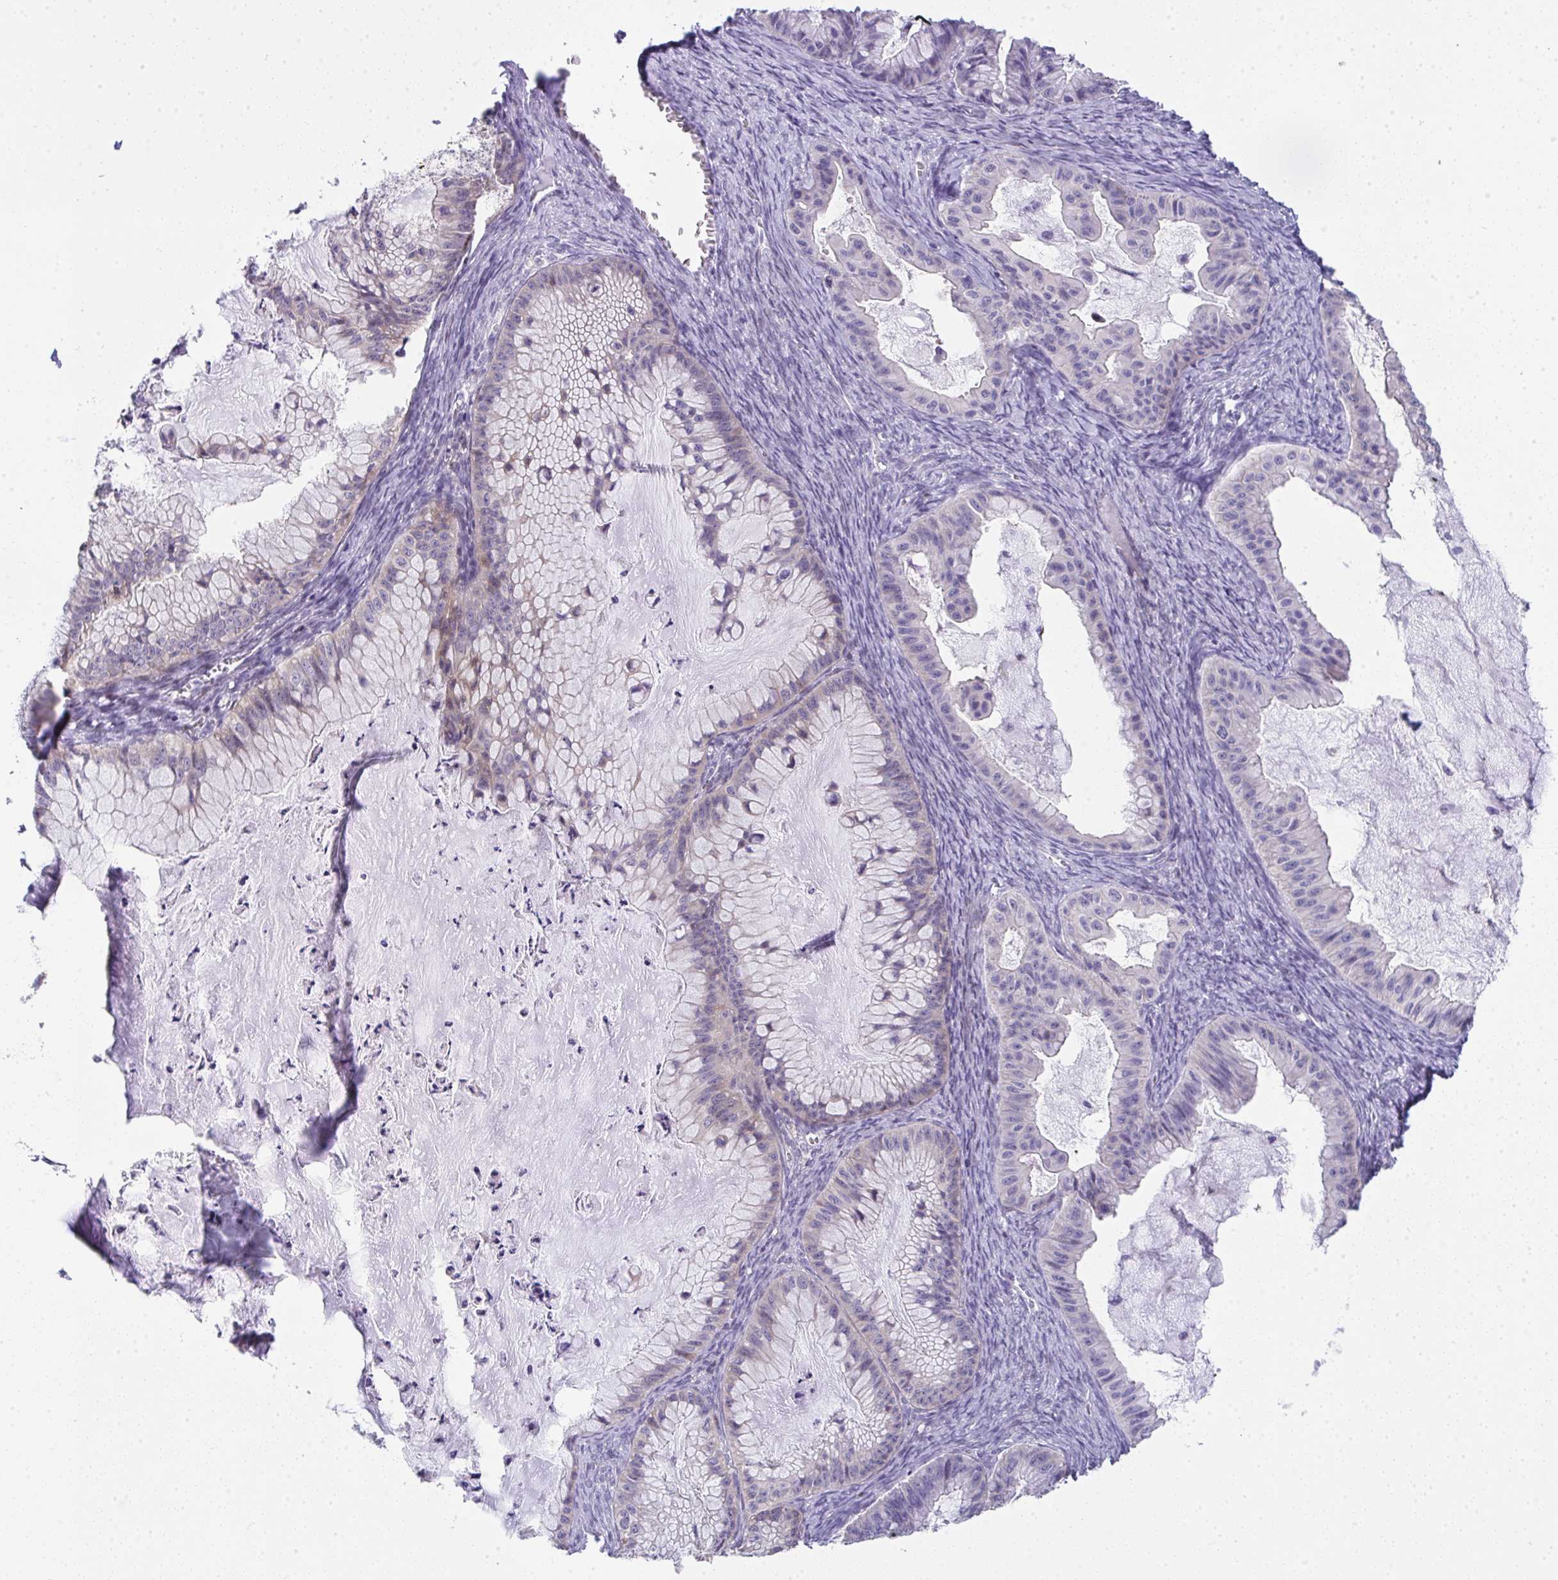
{"staining": {"intensity": "weak", "quantity": "25%-75%", "location": "cytoplasmic/membranous"}, "tissue": "ovarian cancer", "cell_type": "Tumor cells", "image_type": "cancer", "snomed": [{"axis": "morphology", "description": "Cystadenocarcinoma, mucinous, NOS"}, {"axis": "topography", "description": "Ovary"}], "caption": "High-magnification brightfield microscopy of ovarian cancer stained with DAB (brown) and counterstained with hematoxylin (blue). tumor cells exhibit weak cytoplasmic/membranous staining is identified in about25%-75% of cells.", "gene": "GALNT16", "patient": {"sex": "female", "age": 72}}